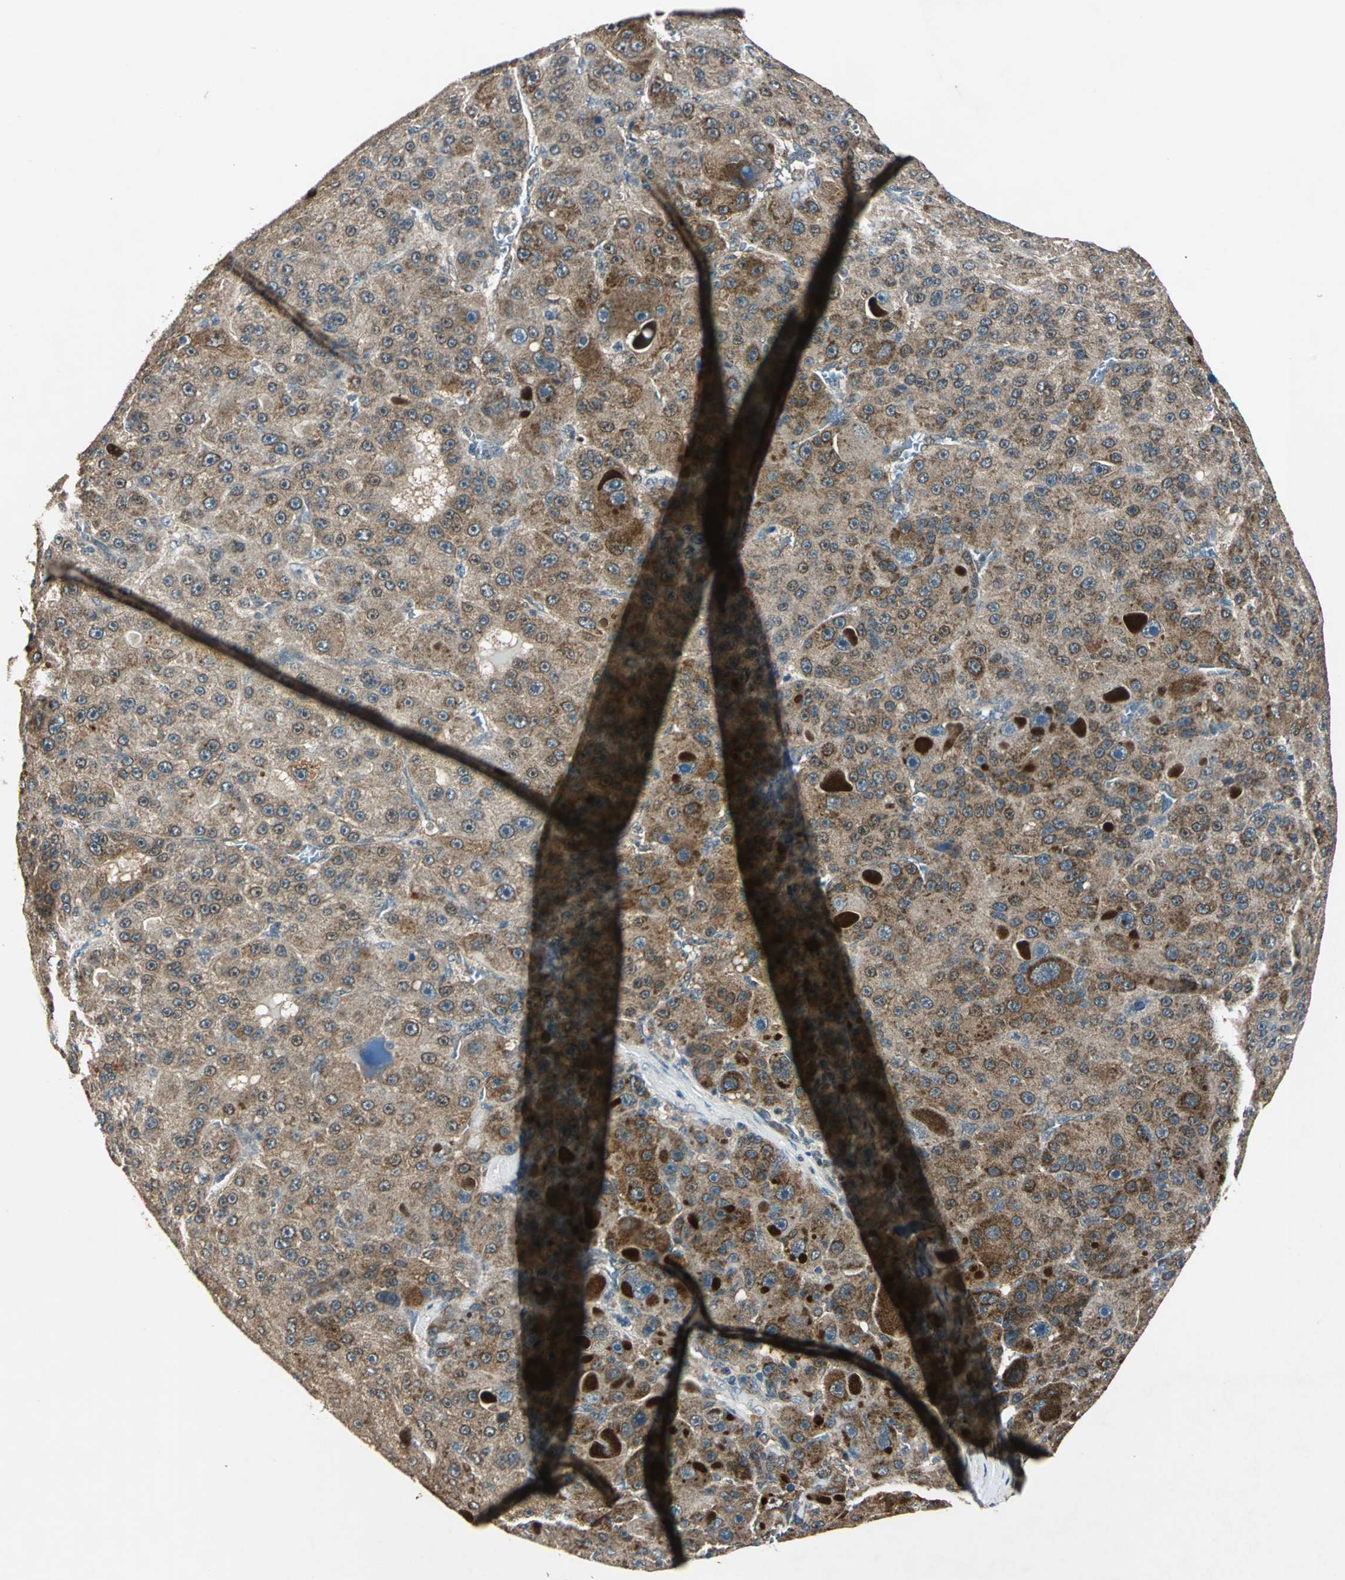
{"staining": {"intensity": "moderate", "quantity": ">75%", "location": "cytoplasmic/membranous"}, "tissue": "liver cancer", "cell_type": "Tumor cells", "image_type": "cancer", "snomed": [{"axis": "morphology", "description": "Carcinoma, Hepatocellular, NOS"}, {"axis": "topography", "description": "Liver"}], "caption": "Human liver cancer (hepatocellular carcinoma) stained with a protein marker shows moderate staining in tumor cells.", "gene": "AHSA1", "patient": {"sex": "male", "age": 76}}